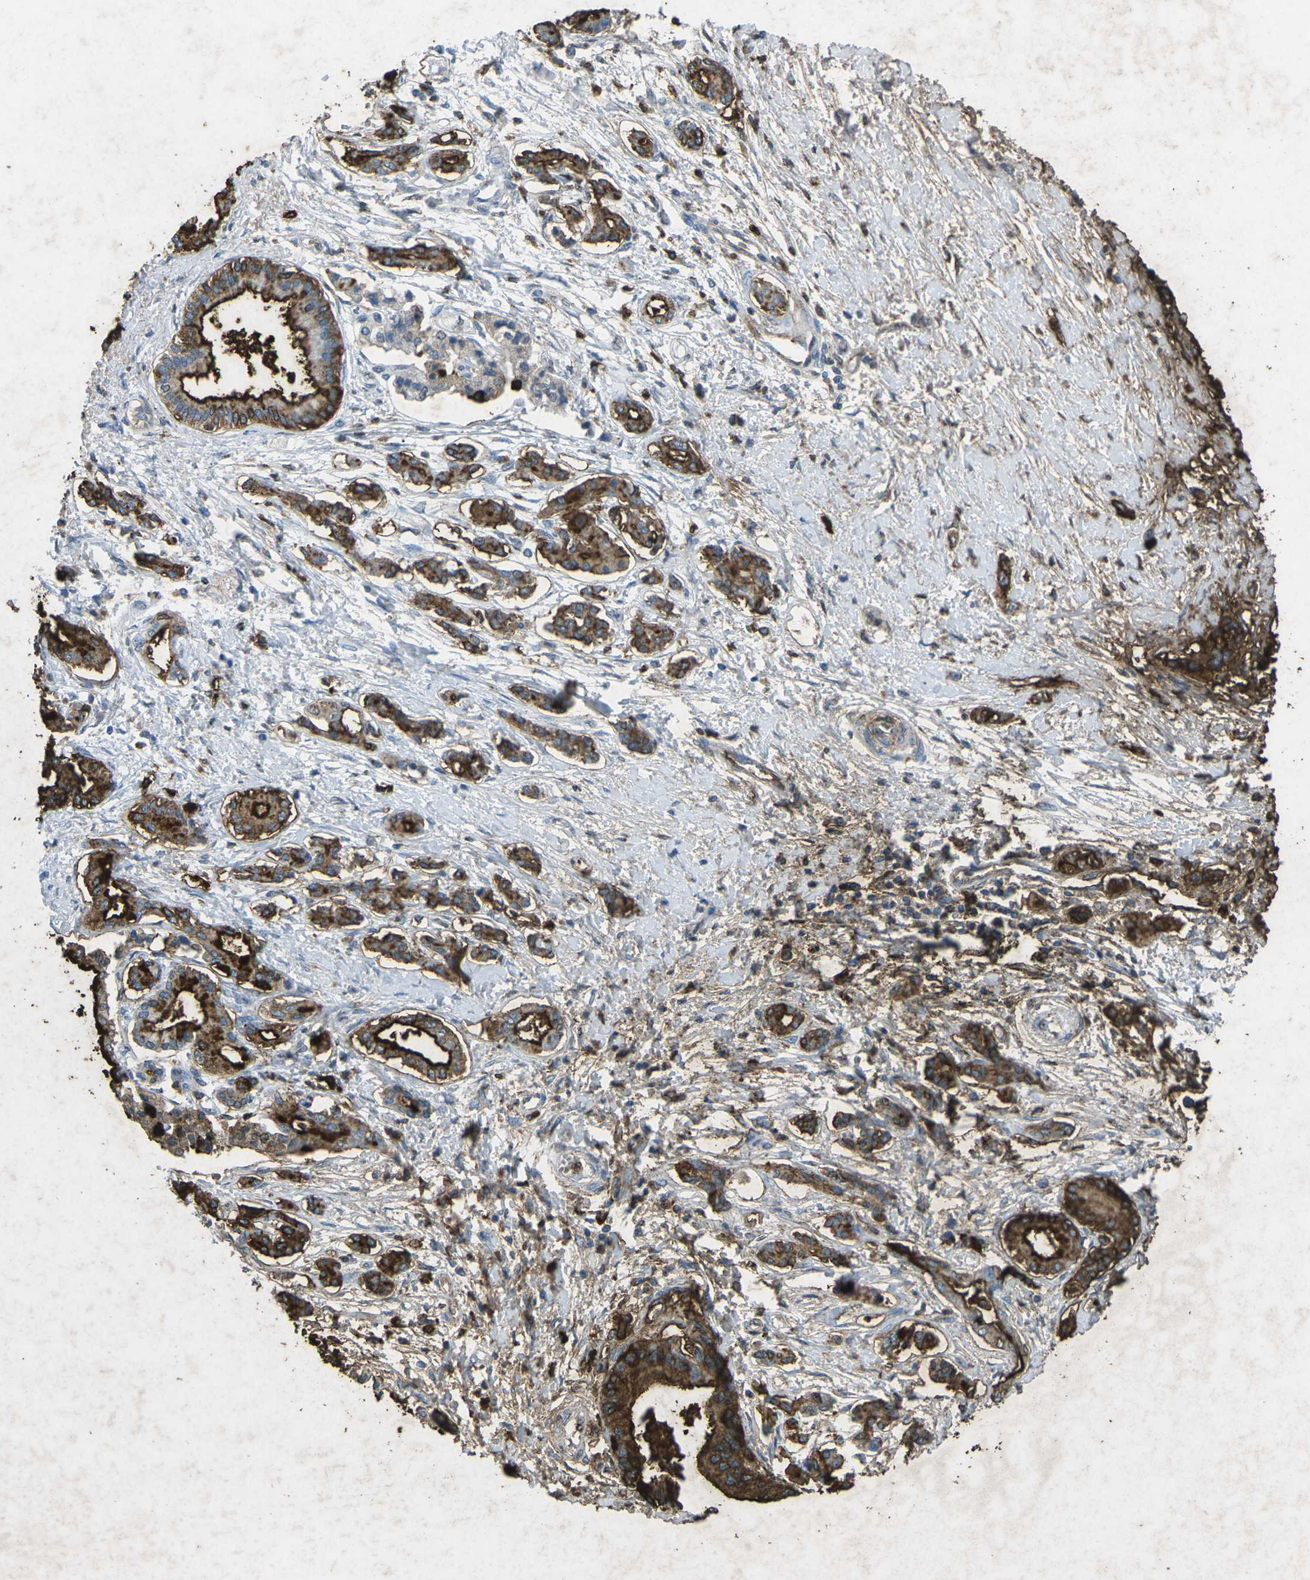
{"staining": {"intensity": "strong", "quantity": ">75%", "location": "cytoplasmic/membranous"}, "tissue": "pancreatic cancer", "cell_type": "Tumor cells", "image_type": "cancer", "snomed": [{"axis": "morphology", "description": "Adenocarcinoma, NOS"}, {"axis": "topography", "description": "Pancreas"}], "caption": "Immunohistochemistry staining of pancreatic cancer, which exhibits high levels of strong cytoplasmic/membranous positivity in about >75% of tumor cells indicating strong cytoplasmic/membranous protein expression. The staining was performed using DAB (brown) for protein detection and nuclei were counterstained in hematoxylin (blue).", "gene": "CTAGE1", "patient": {"sex": "male", "age": 56}}